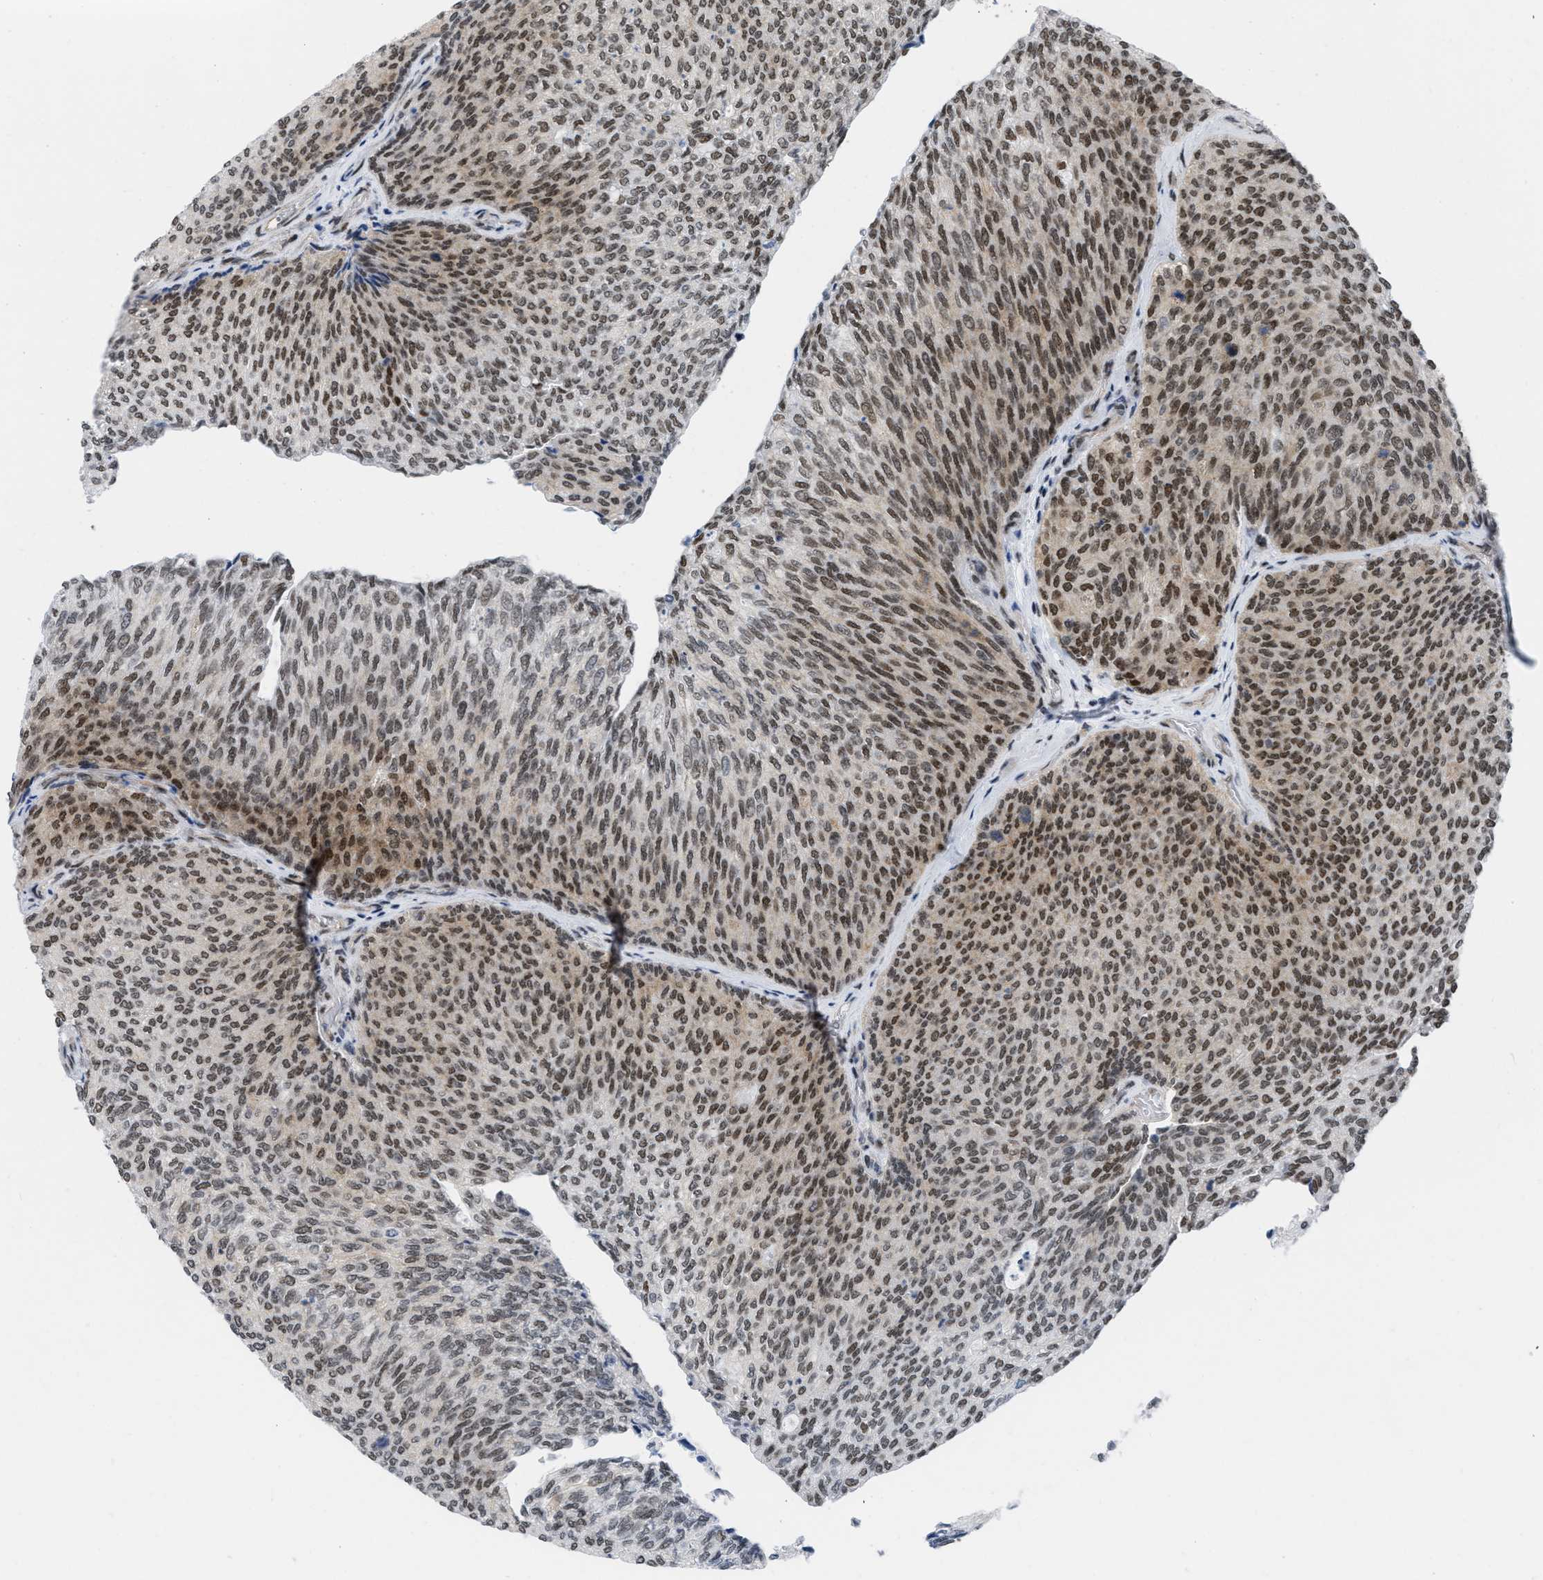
{"staining": {"intensity": "moderate", "quantity": ">75%", "location": "nuclear"}, "tissue": "urothelial cancer", "cell_type": "Tumor cells", "image_type": "cancer", "snomed": [{"axis": "morphology", "description": "Urothelial carcinoma, Low grade"}, {"axis": "topography", "description": "Urinary bladder"}], "caption": "Low-grade urothelial carcinoma stained with a brown dye demonstrates moderate nuclear positive expression in about >75% of tumor cells.", "gene": "MIER1", "patient": {"sex": "female", "age": 79}}